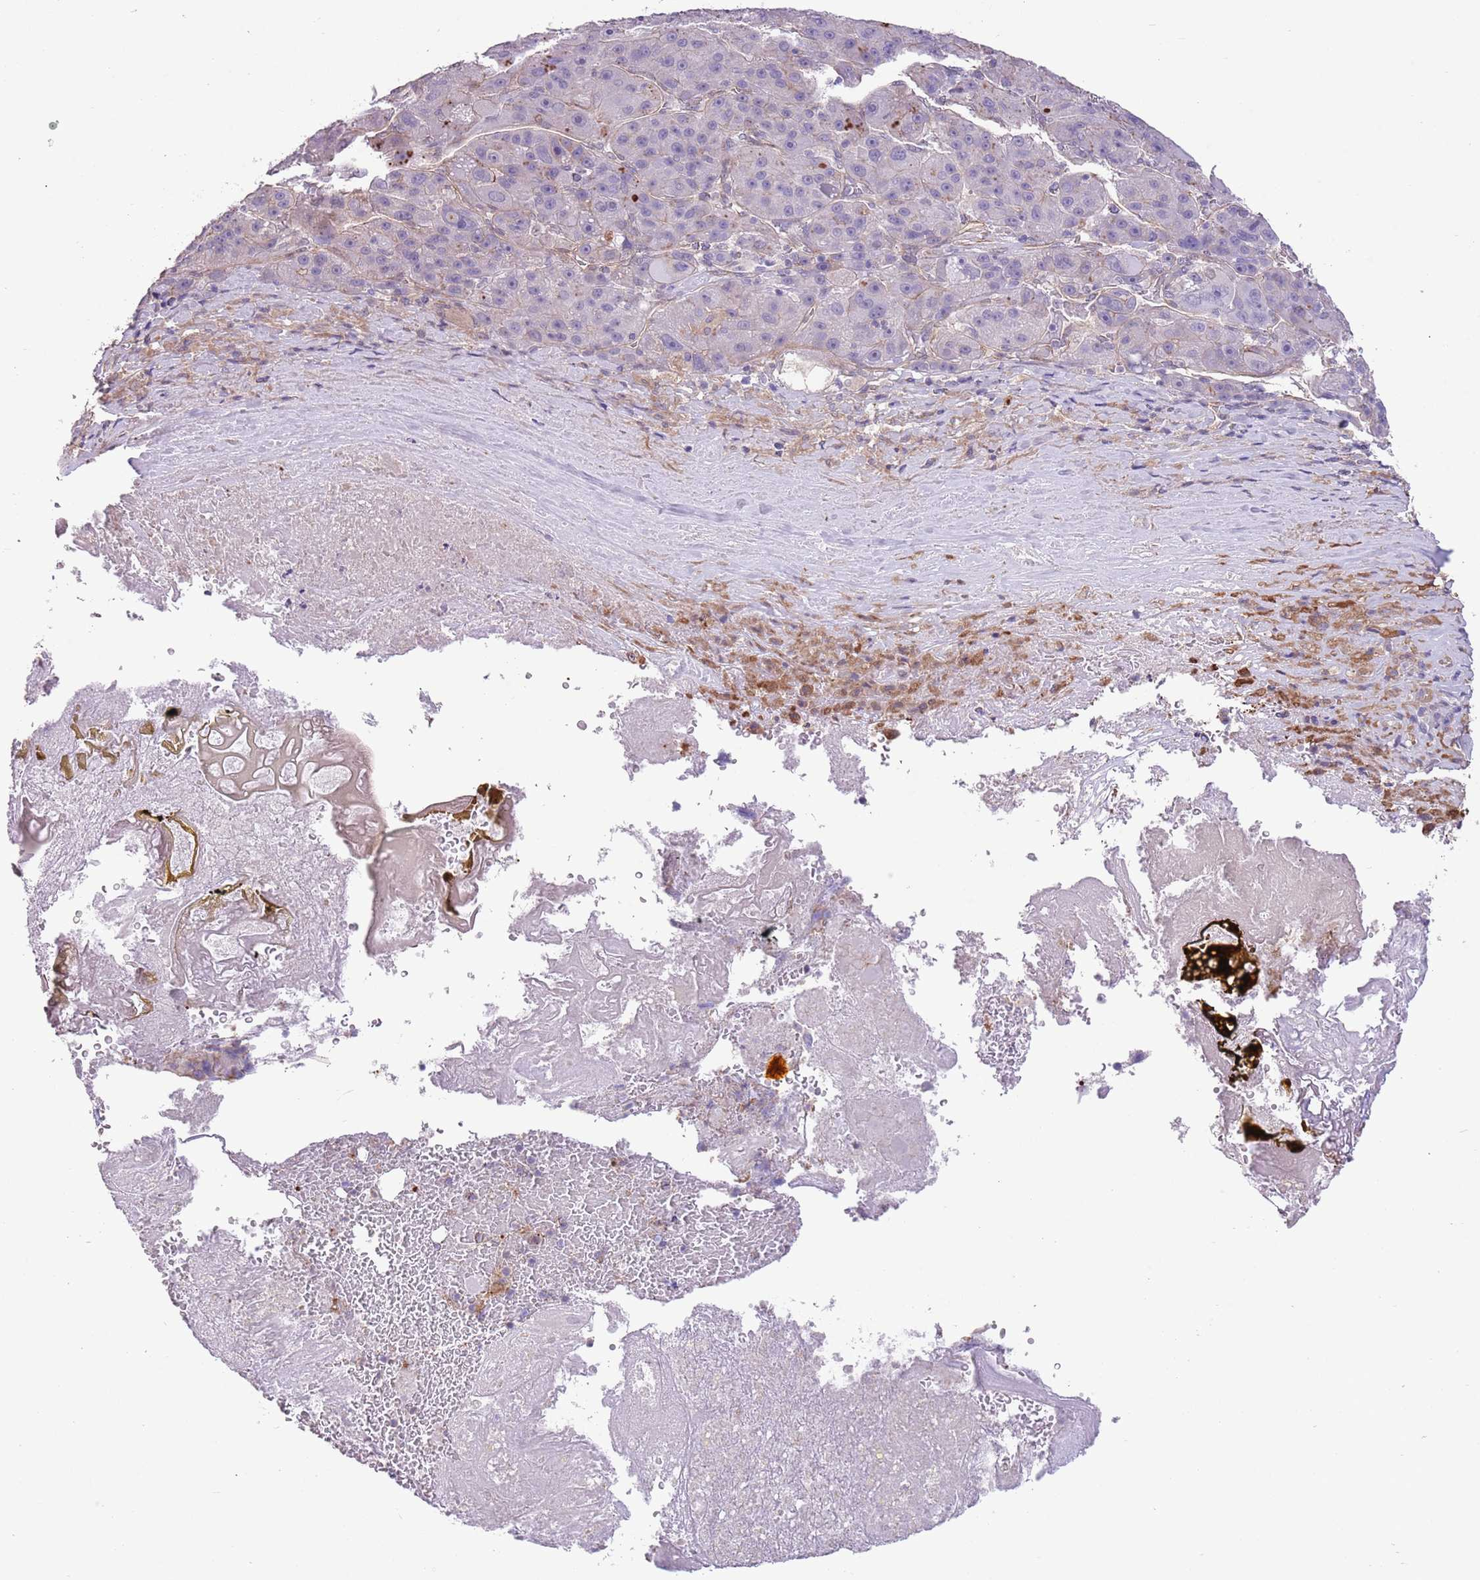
{"staining": {"intensity": "negative", "quantity": "none", "location": "none"}, "tissue": "liver cancer", "cell_type": "Tumor cells", "image_type": "cancer", "snomed": [{"axis": "morphology", "description": "Carcinoma, Hepatocellular, NOS"}, {"axis": "topography", "description": "Liver"}], "caption": "High magnification brightfield microscopy of liver cancer stained with DAB (3,3'-diaminobenzidine) (brown) and counterstained with hematoxylin (blue): tumor cells show no significant positivity.", "gene": "CREBZF", "patient": {"sex": "male", "age": 76}}